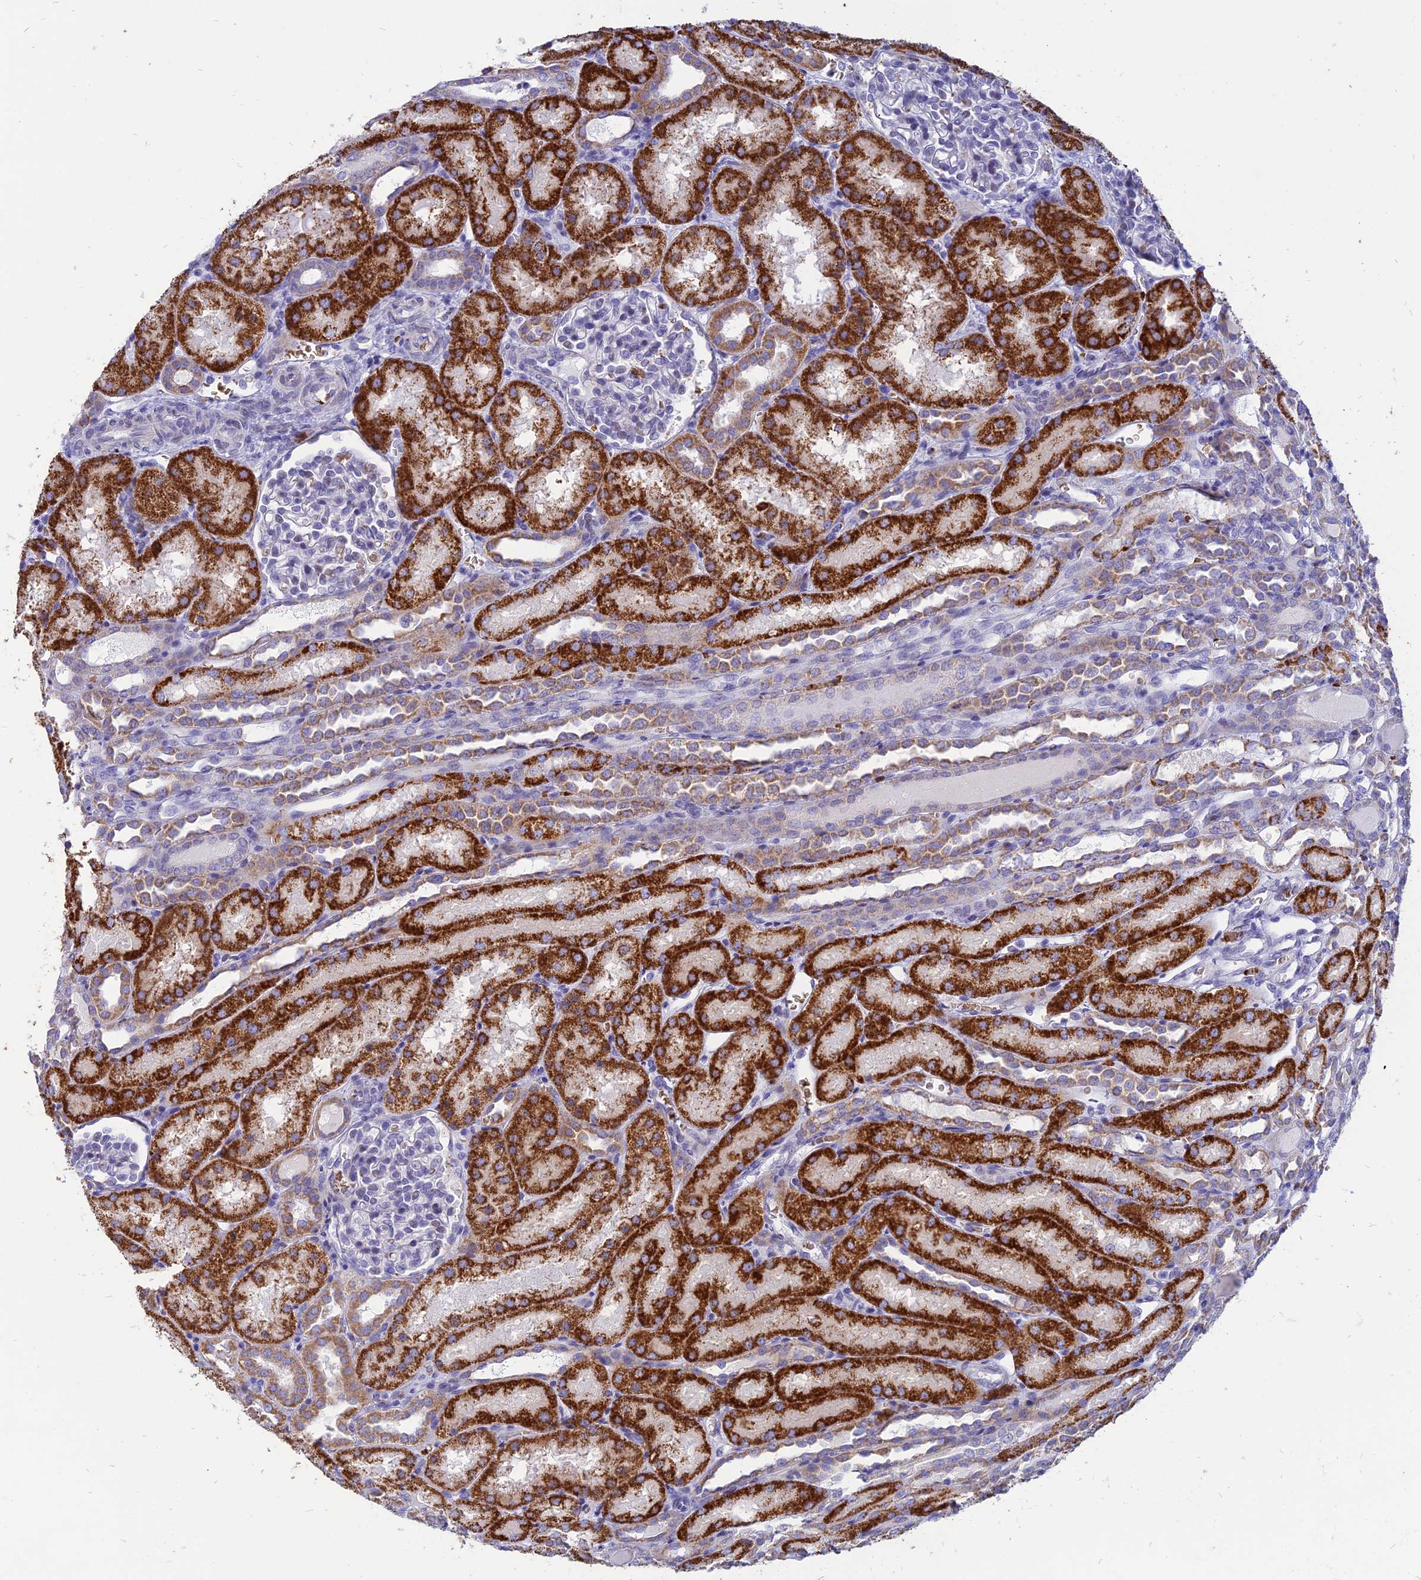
{"staining": {"intensity": "negative", "quantity": "none", "location": "none"}, "tissue": "kidney", "cell_type": "Cells in glomeruli", "image_type": "normal", "snomed": [{"axis": "morphology", "description": "Normal tissue, NOS"}, {"axis": "topography", "description": "Kidney"}], "caption": "Cells in glomeruli show no significant staining in normal kidney.", "gene": "HHAT", "patient": {"sex": "male", "age": 1}}